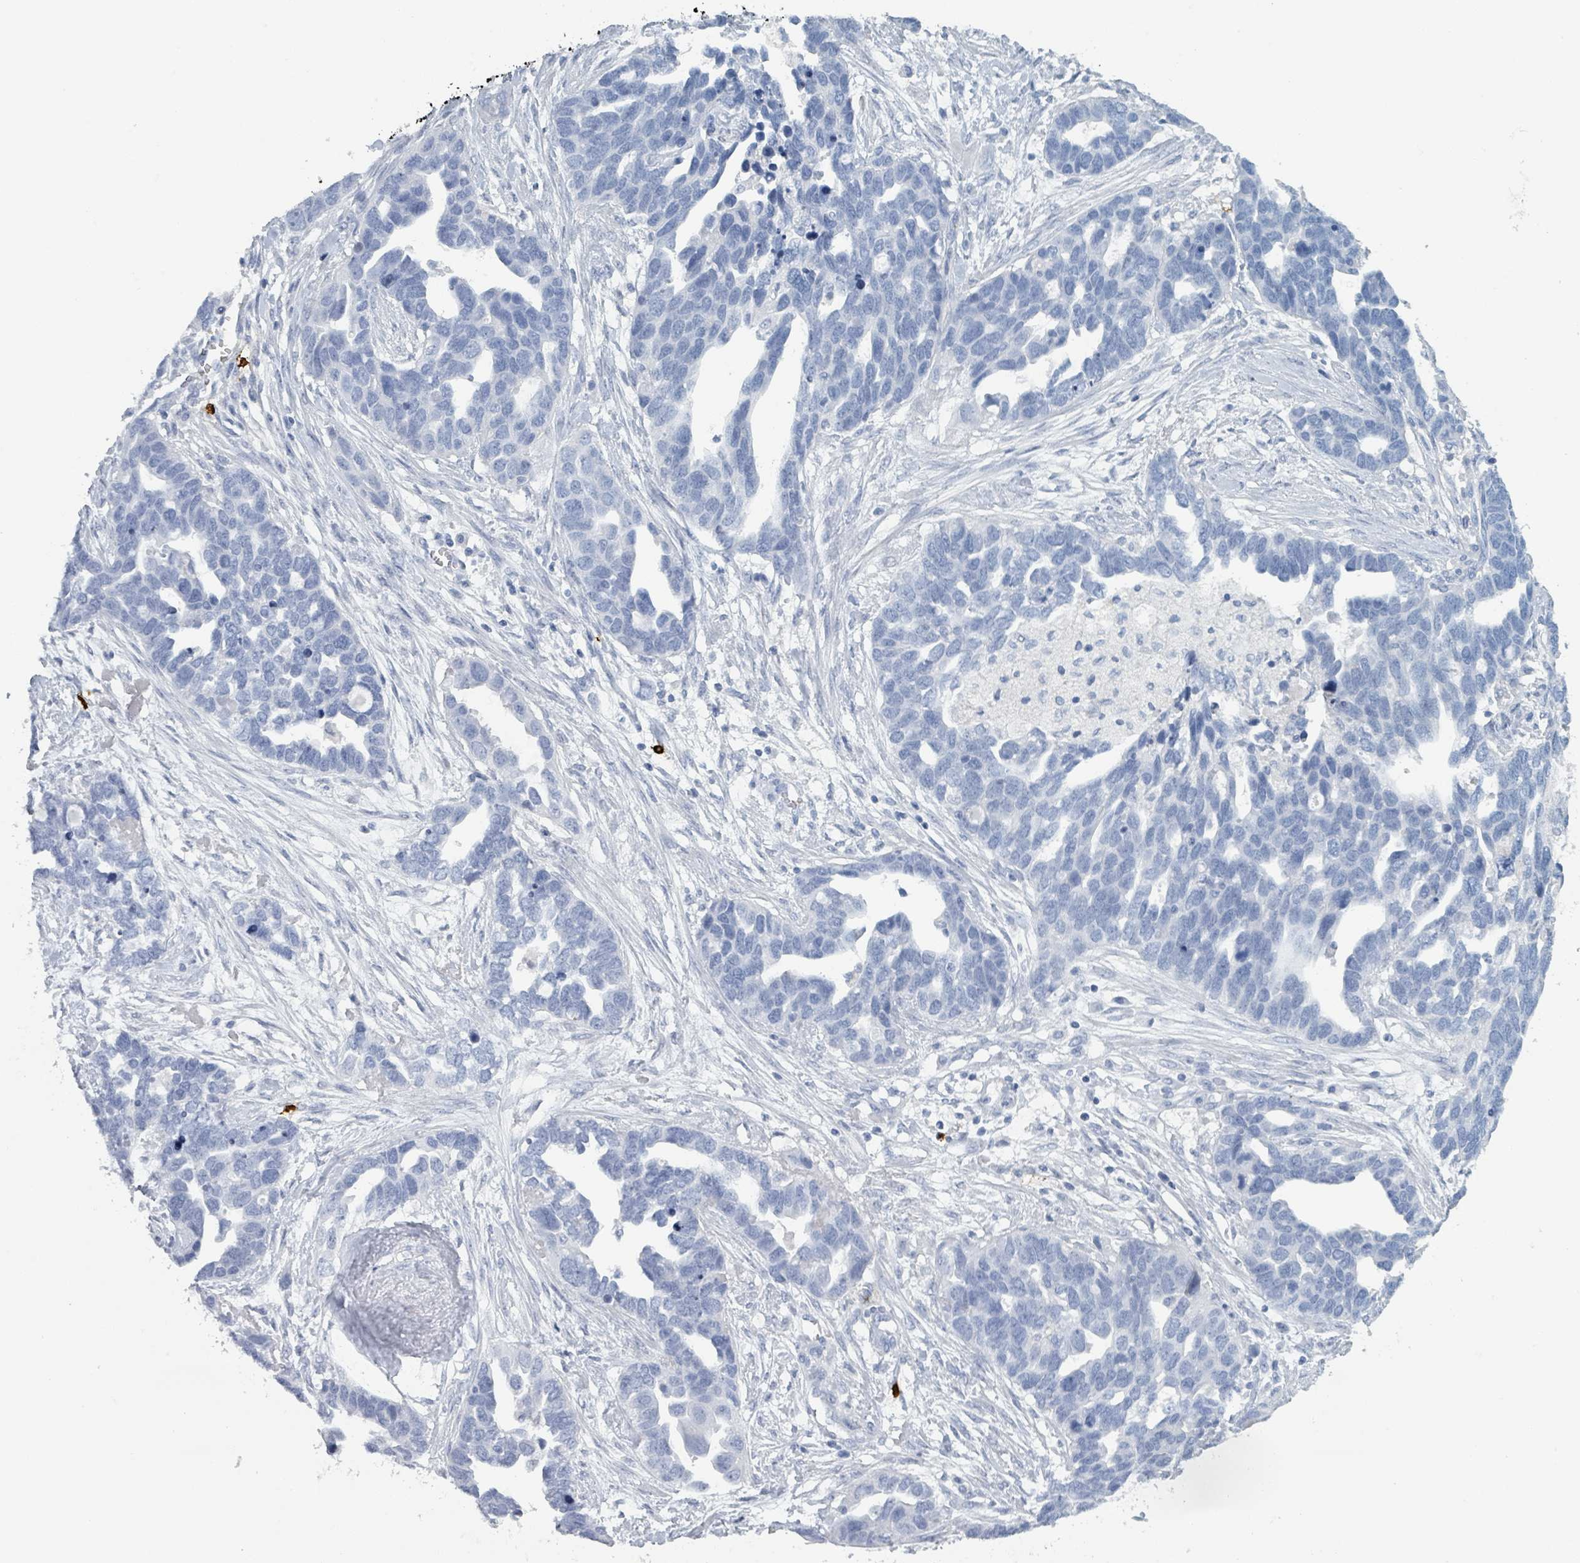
{"staining": {"intensity": "negative", "quantity": "none", "location": "none"}, "tissue": "ovarian cancer", "cell_type": "Tumor cells", "image_type": "cancer", "snomed": [{"axis": "morphology", "description": "Cystadenocarcinoma, serous, NOS"}, {"axis": "topography", "description": "Ovary"}], "caption": "Immunohistochemical staining of human ovarian serous cystadenocarcinoma exhibits no significant staining in tumor cells.", "gene": "VPS13D", "patient": {"sex": "female", "age": 54}}